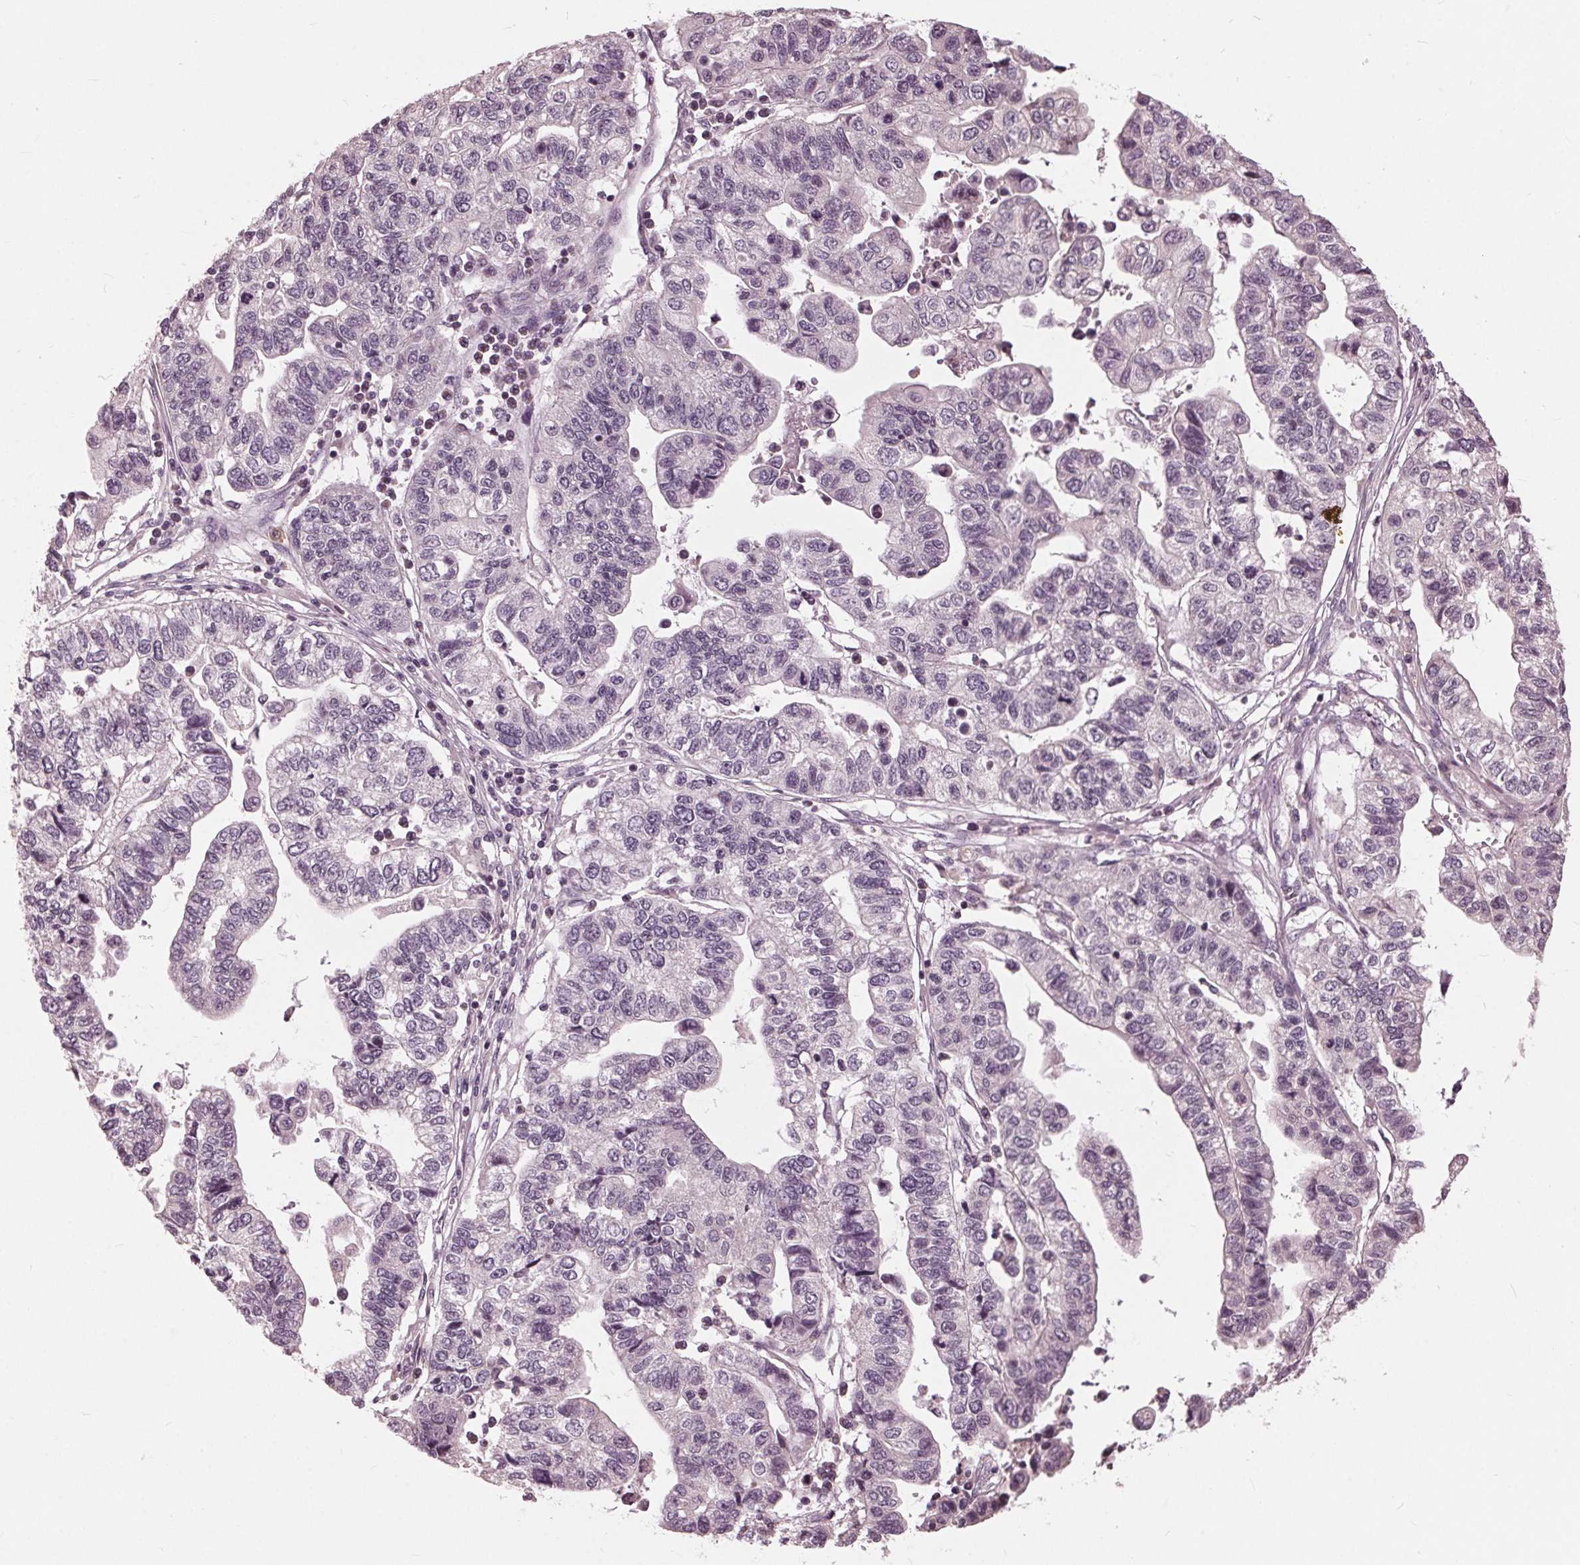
{"staining": {"intensity": "negative", "quantity": "none", "location": "none"}, "tissue": "stomach cancer", "cell_type": "Tumor cells", "image_type": "cancer", "snomed": [{"axis": "morphology", "description": "Adenocarcinoma, NOS"}, {"axis": "topography", "description": "Stomach, upper"}], "caption": "Stomach cancer stained for a protein using immunohistochemistry (IHC) exhibits no staining tumor cells.", "gene": "SIGLEC6", "patient": {"sex": "female", "age": 67}}